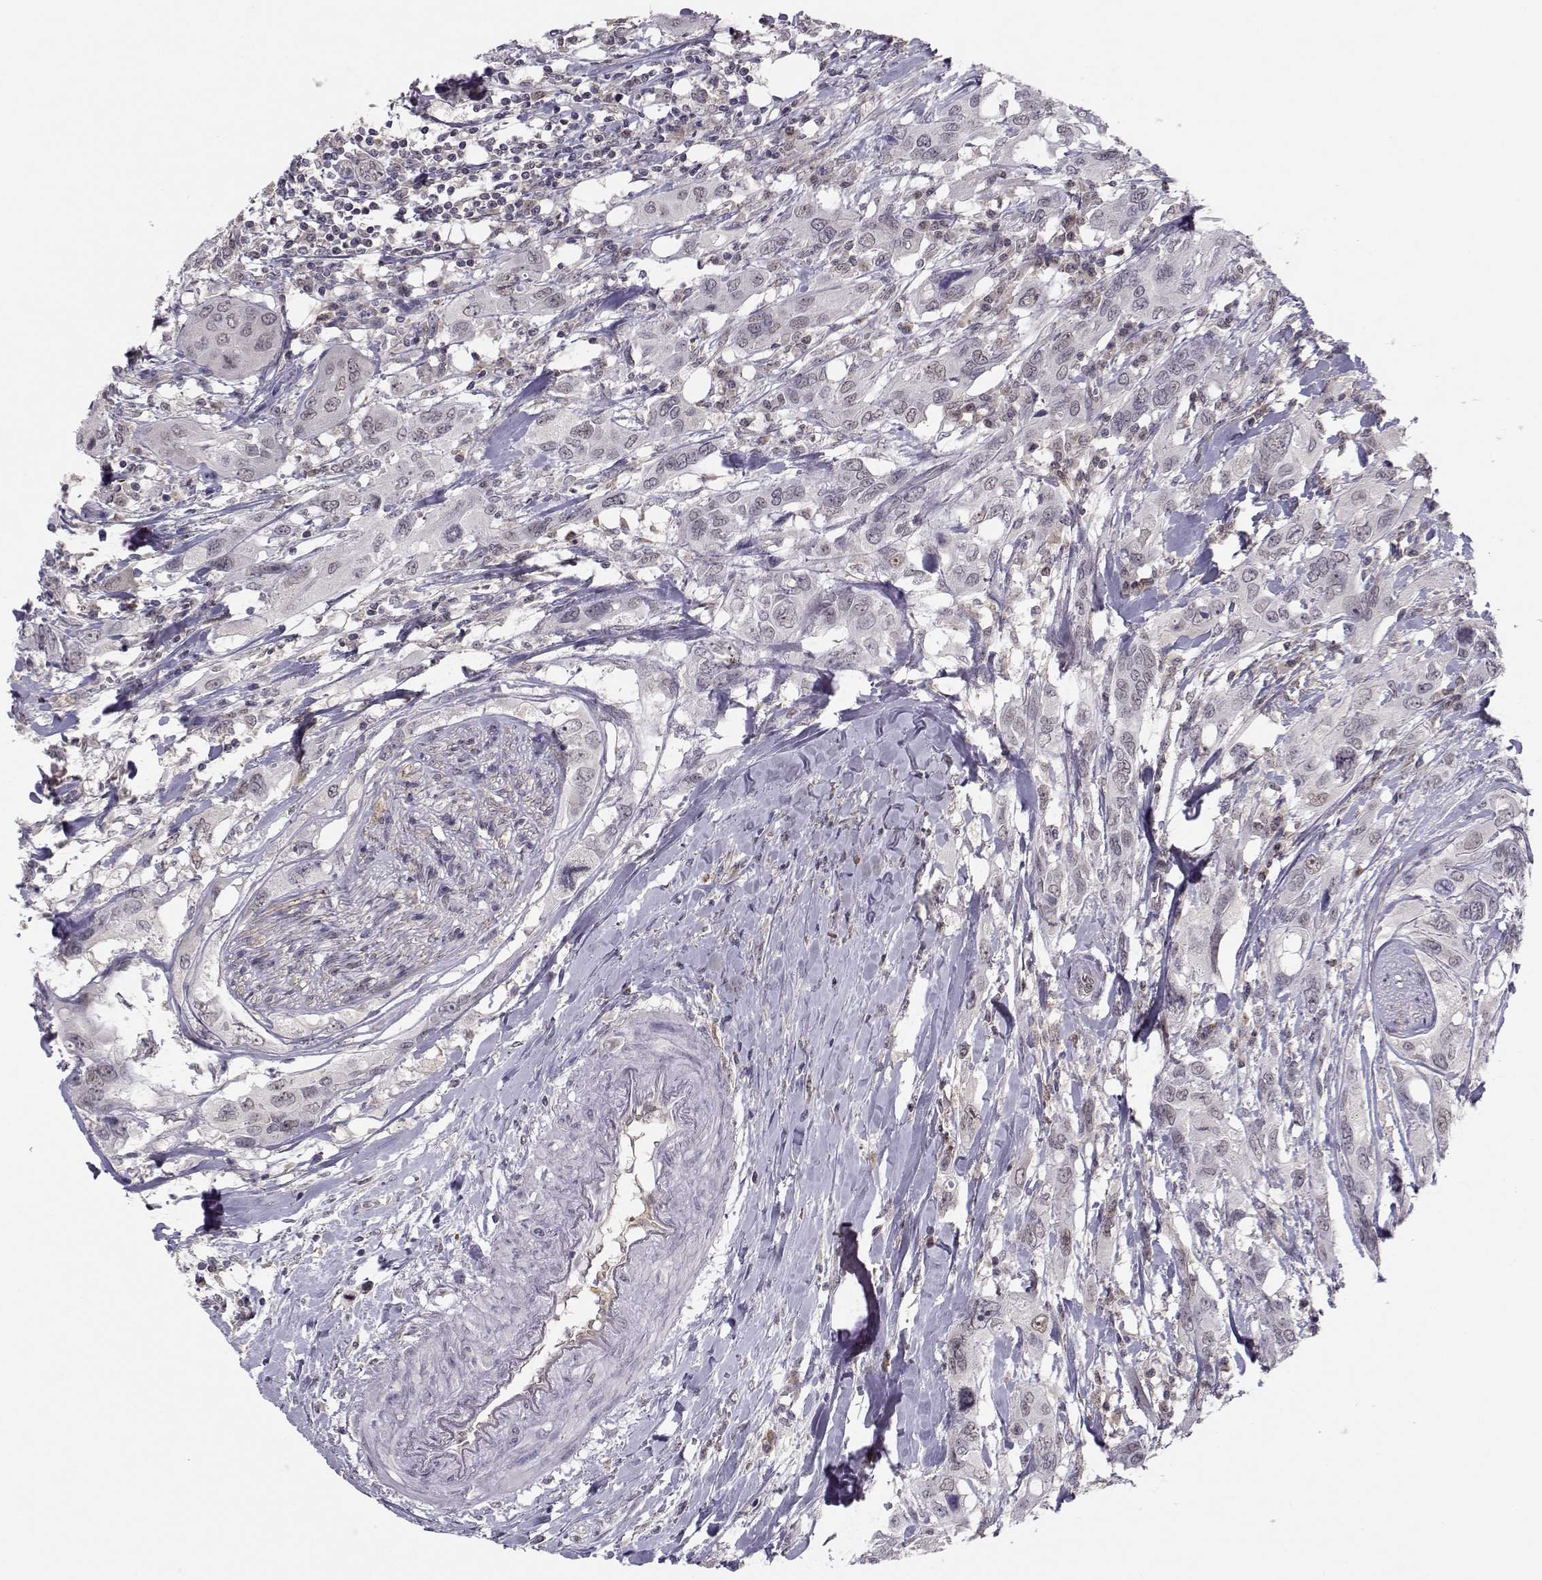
{"staining": {"intensity": "negative", "quantity": "none", "location": "none"}, "tissue": "urothelial cancer", "cell_type": "Tumor cells", "image_type": "cancer", "snomed": [{"axis": "morphology", "description": "Urothelial carcinoma, NOS"}, {"axis": "morphology", "description": "Urothelial carcinoma, High grade"}, {"axis": "topography", "description": "Urinary bladder"}], "caption": "The micrograph displays no significant staining in tumor cells of urothelial cancer.", "gene": "KIF13B", "patient": {"sex": "male", "age": 63}}